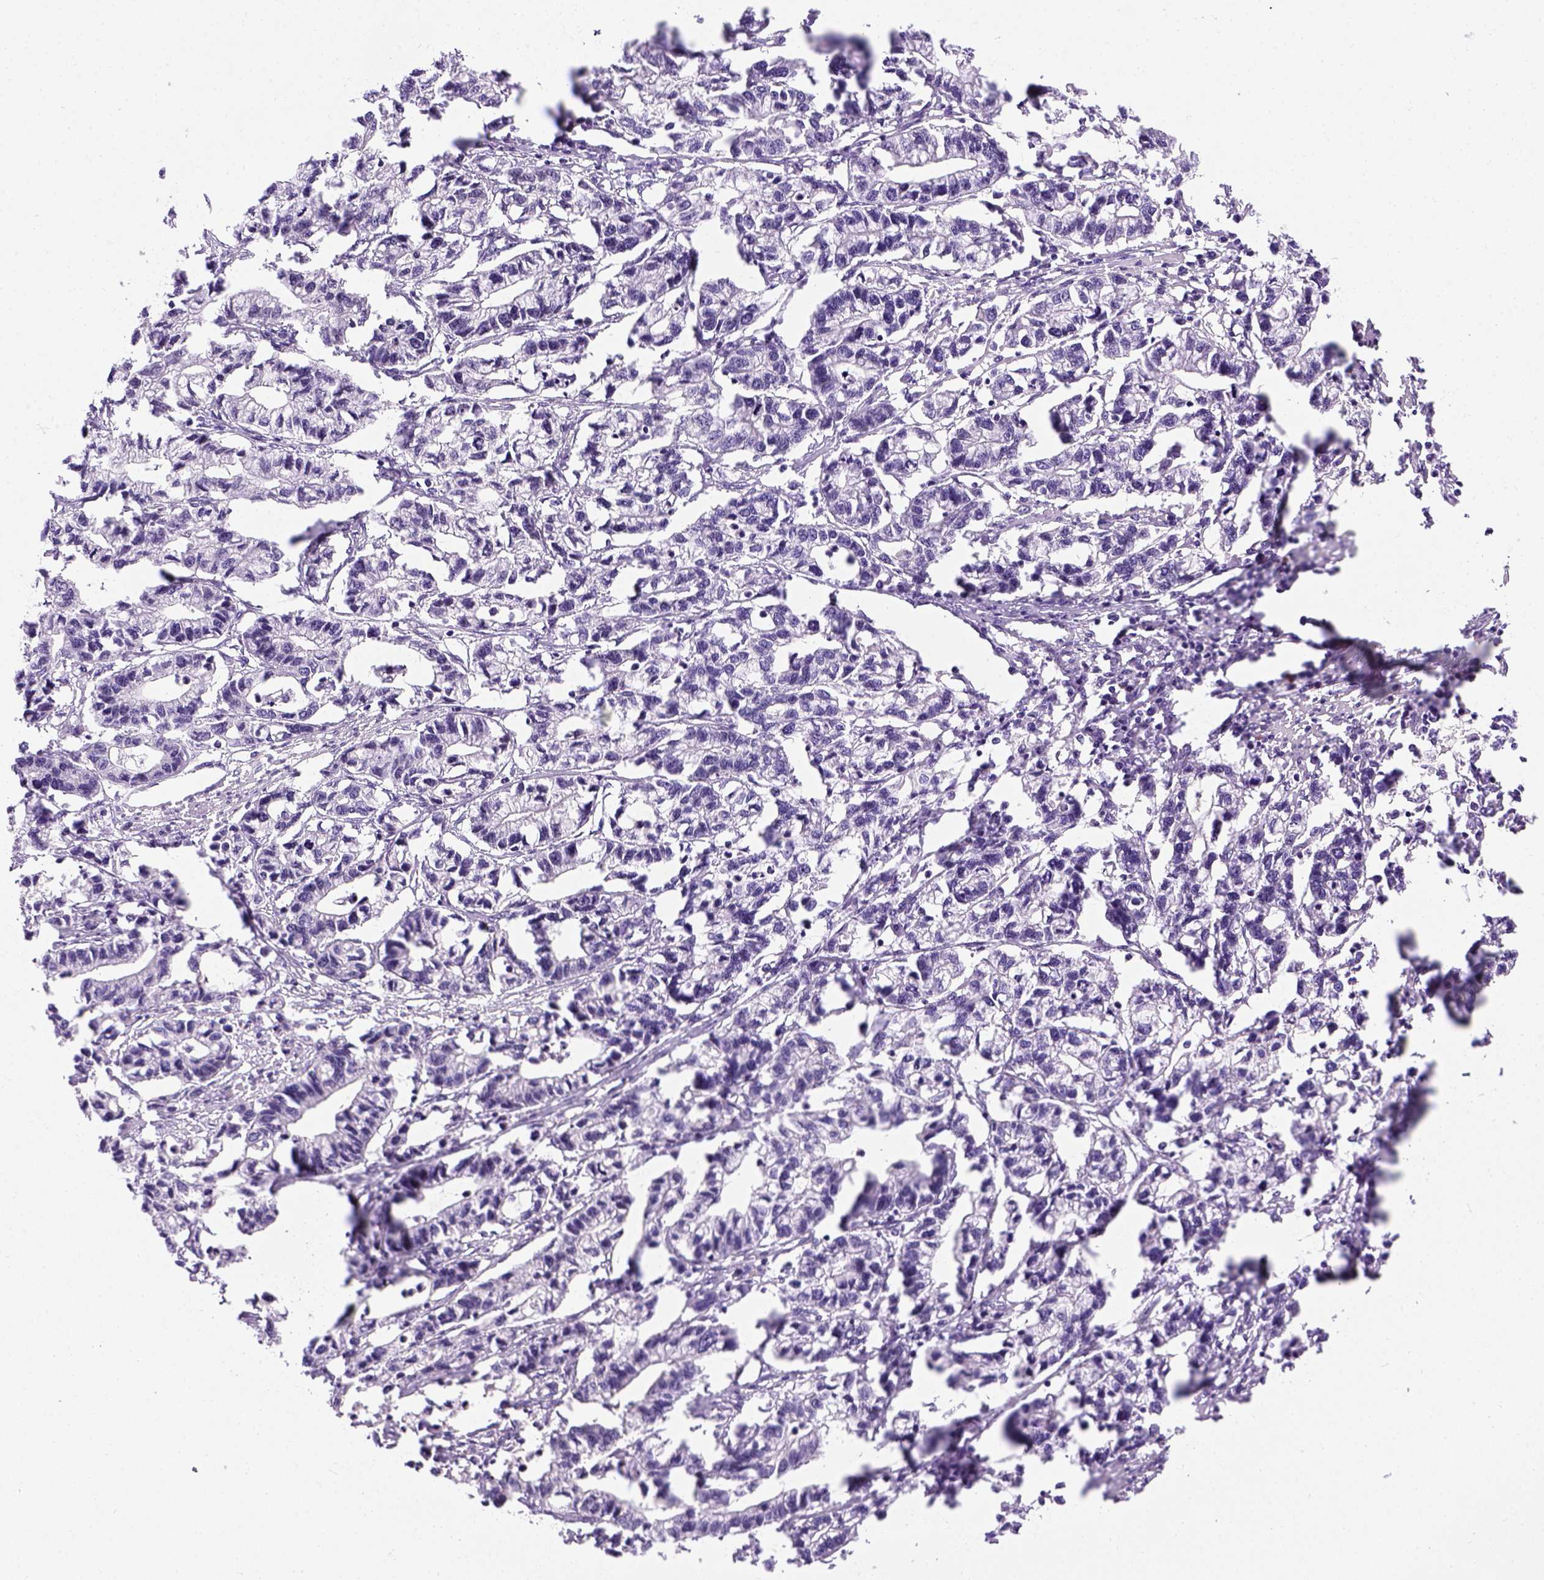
{"staining": {"intensity": "negative", "quantity": "none", "location": "none"}, "tissue": "stomach cancer", "cell_type": "Tumor cells", "image_type": "cancer", "snomed": [{"axis": "morphology", "description": "Adenocarcinoma, NOS"}, {"axis": "topography", "description": "Stomach"}], "caption": "This image is of stomach cancer (adenocarcinoma) stained with immunohistochemistry to label a protein in brown with the nuclei are counter-stained blue. There is no expression in tumor cells.", "gene": "FAM184B", "patient": {"sex": "male", "age": 83}}